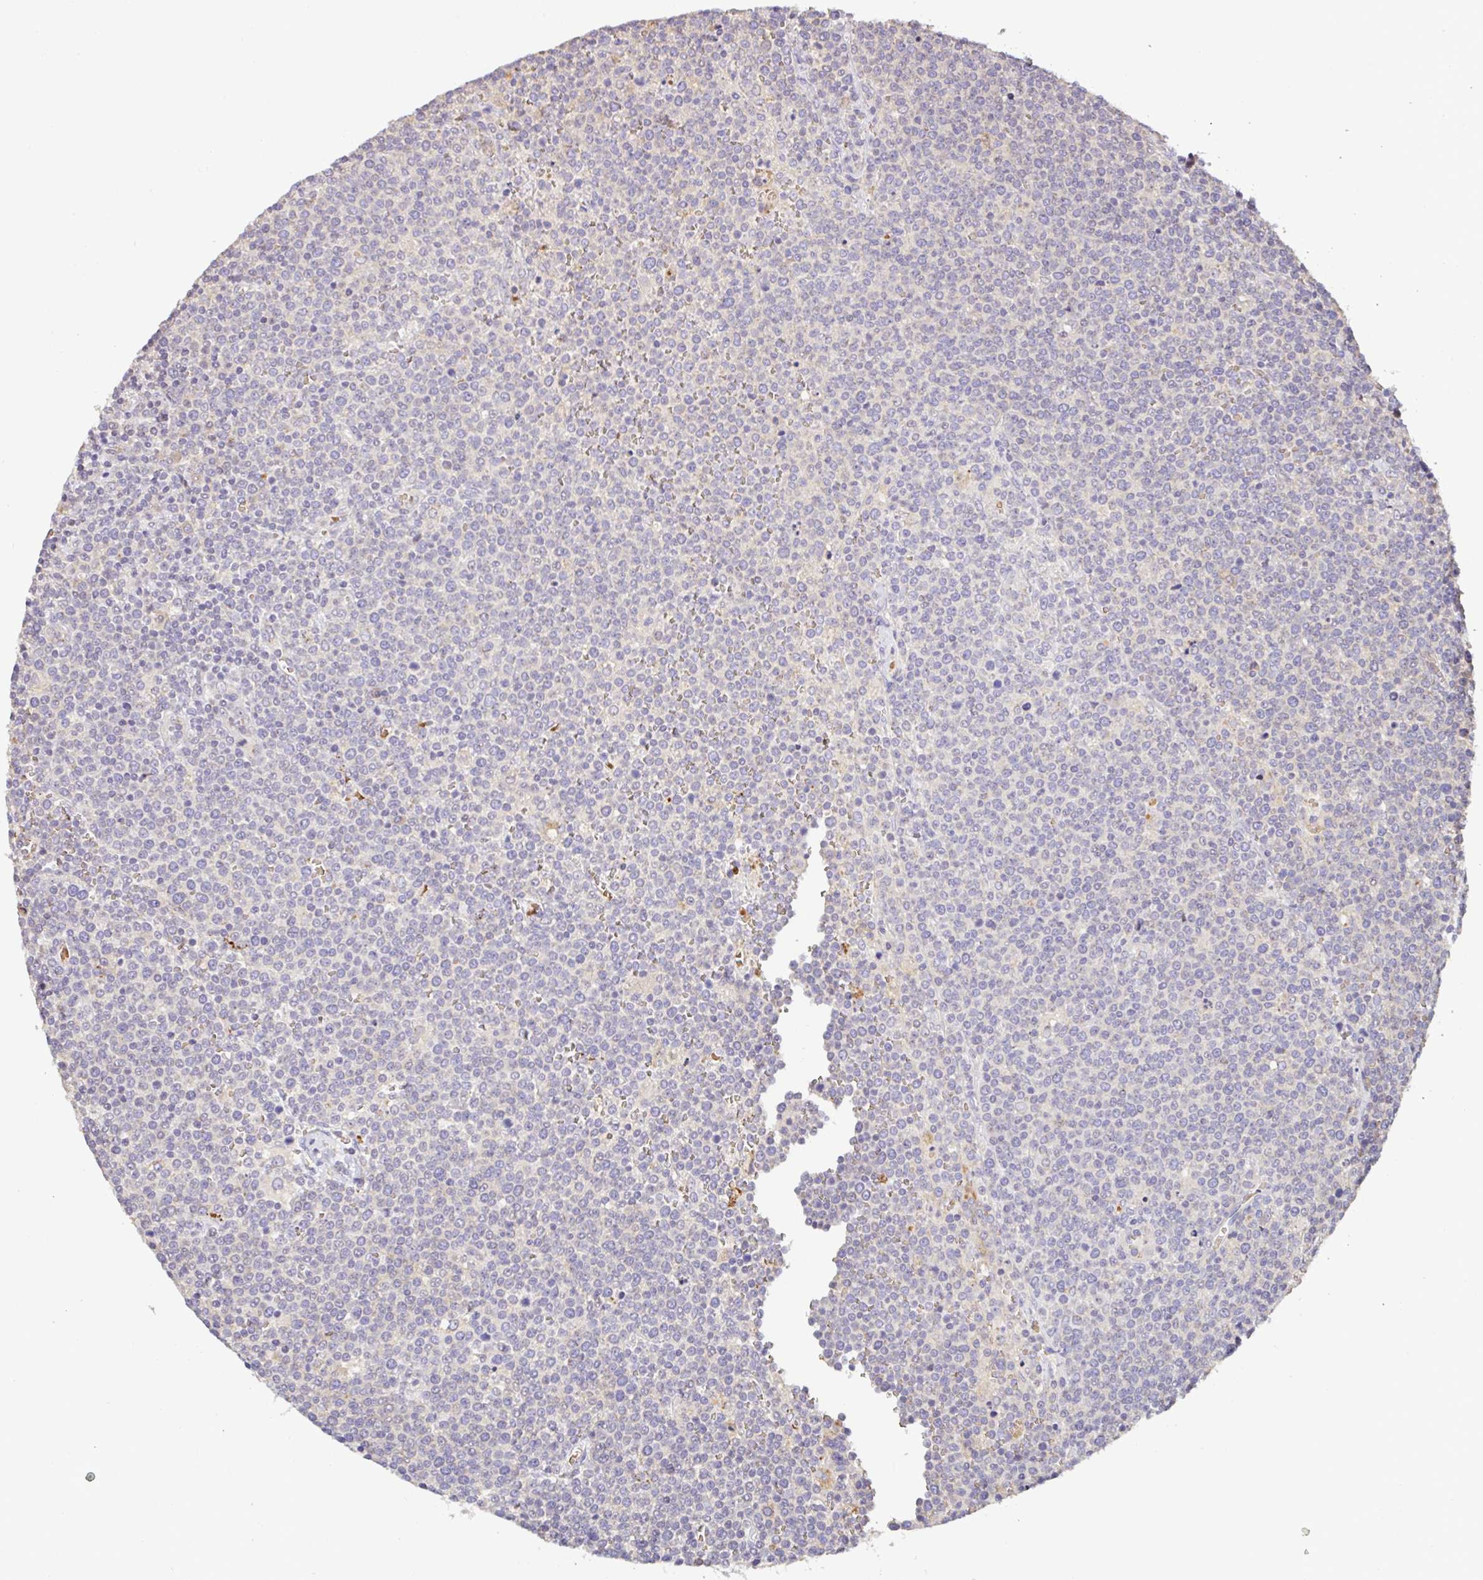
{"staining": {"intensity": "negative", "quantity": "none", "location": "none"}, "tissue": "lymphoma", "cell_type": "Tumor cells", "image_type": "cancer", "snomed": [{"axis": "morphology", "description": "Malignant lymphoma, non-Hodgkin's type, High grade"}, {"axis": "topography", "description": "Lymph node"}], "caption": "High power microscopy micrograph of an immunohistochemistry (IHC) micrograph of malignant lymphoma, non-Hodgkin's type (high-grade), revealing no significant positivity in tumor cells.", "gene": "C1QTNF9B", "patient": {"sex": "male", "age": 61}}